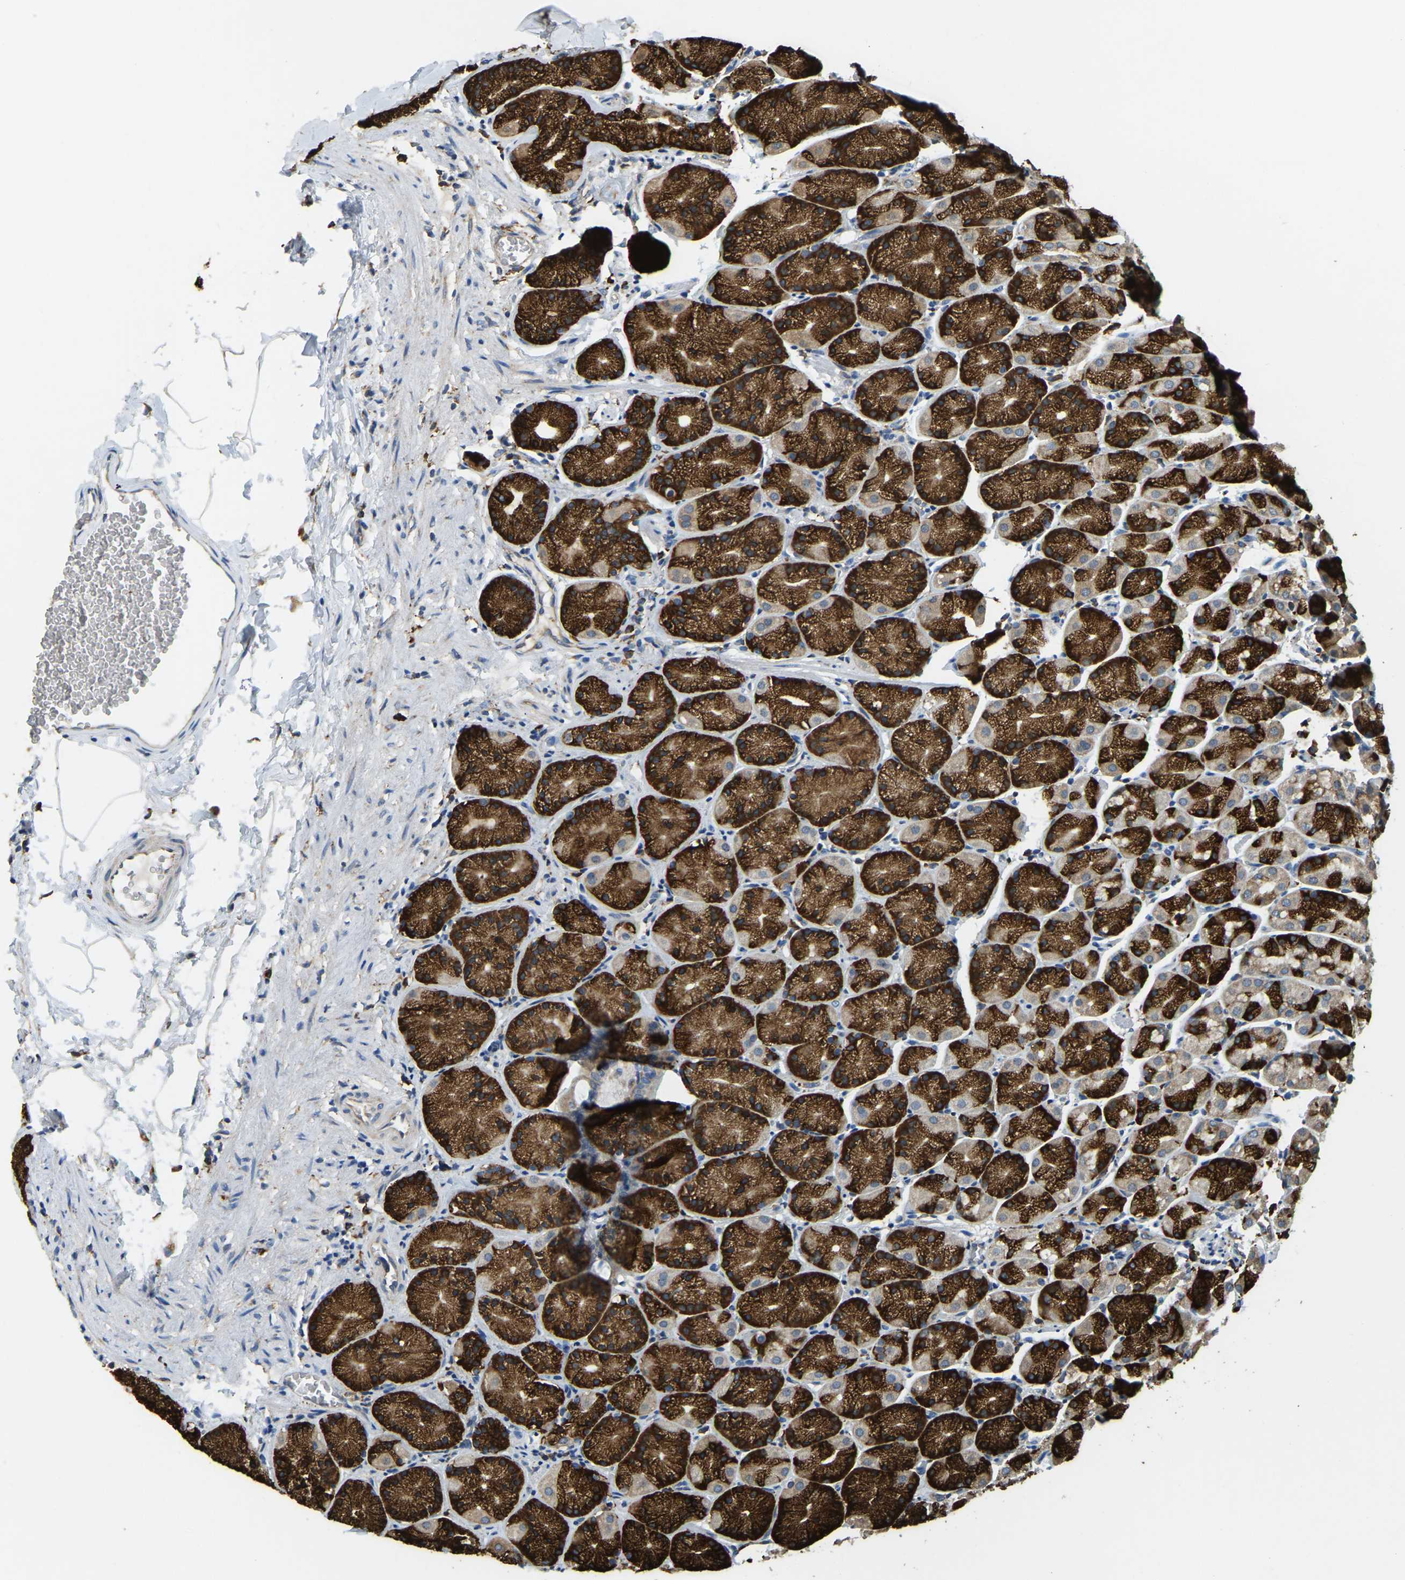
{"staining": {"intensity": "strong", "quantity": ">75%", "location": "cytoplasmic/membranous"}, "tissue": "stomach", "cell_type": "Glandular cells", "image_type": "normal", "snomed": [{"axis": "morphology", "description": "Normal tissue, NOS"}, {"axis": "topography", "description": "Stomach"}], "caption": "Brown immunohistochemical staining in unremarkable stomach demonstrates strong cytoplasmic/membranous expression in about >75% of glandular cells. (IHC, brightfield microscopy, high magnification).", "gene": "RNF115", "patient": {"sex": "male", "age": 42}}